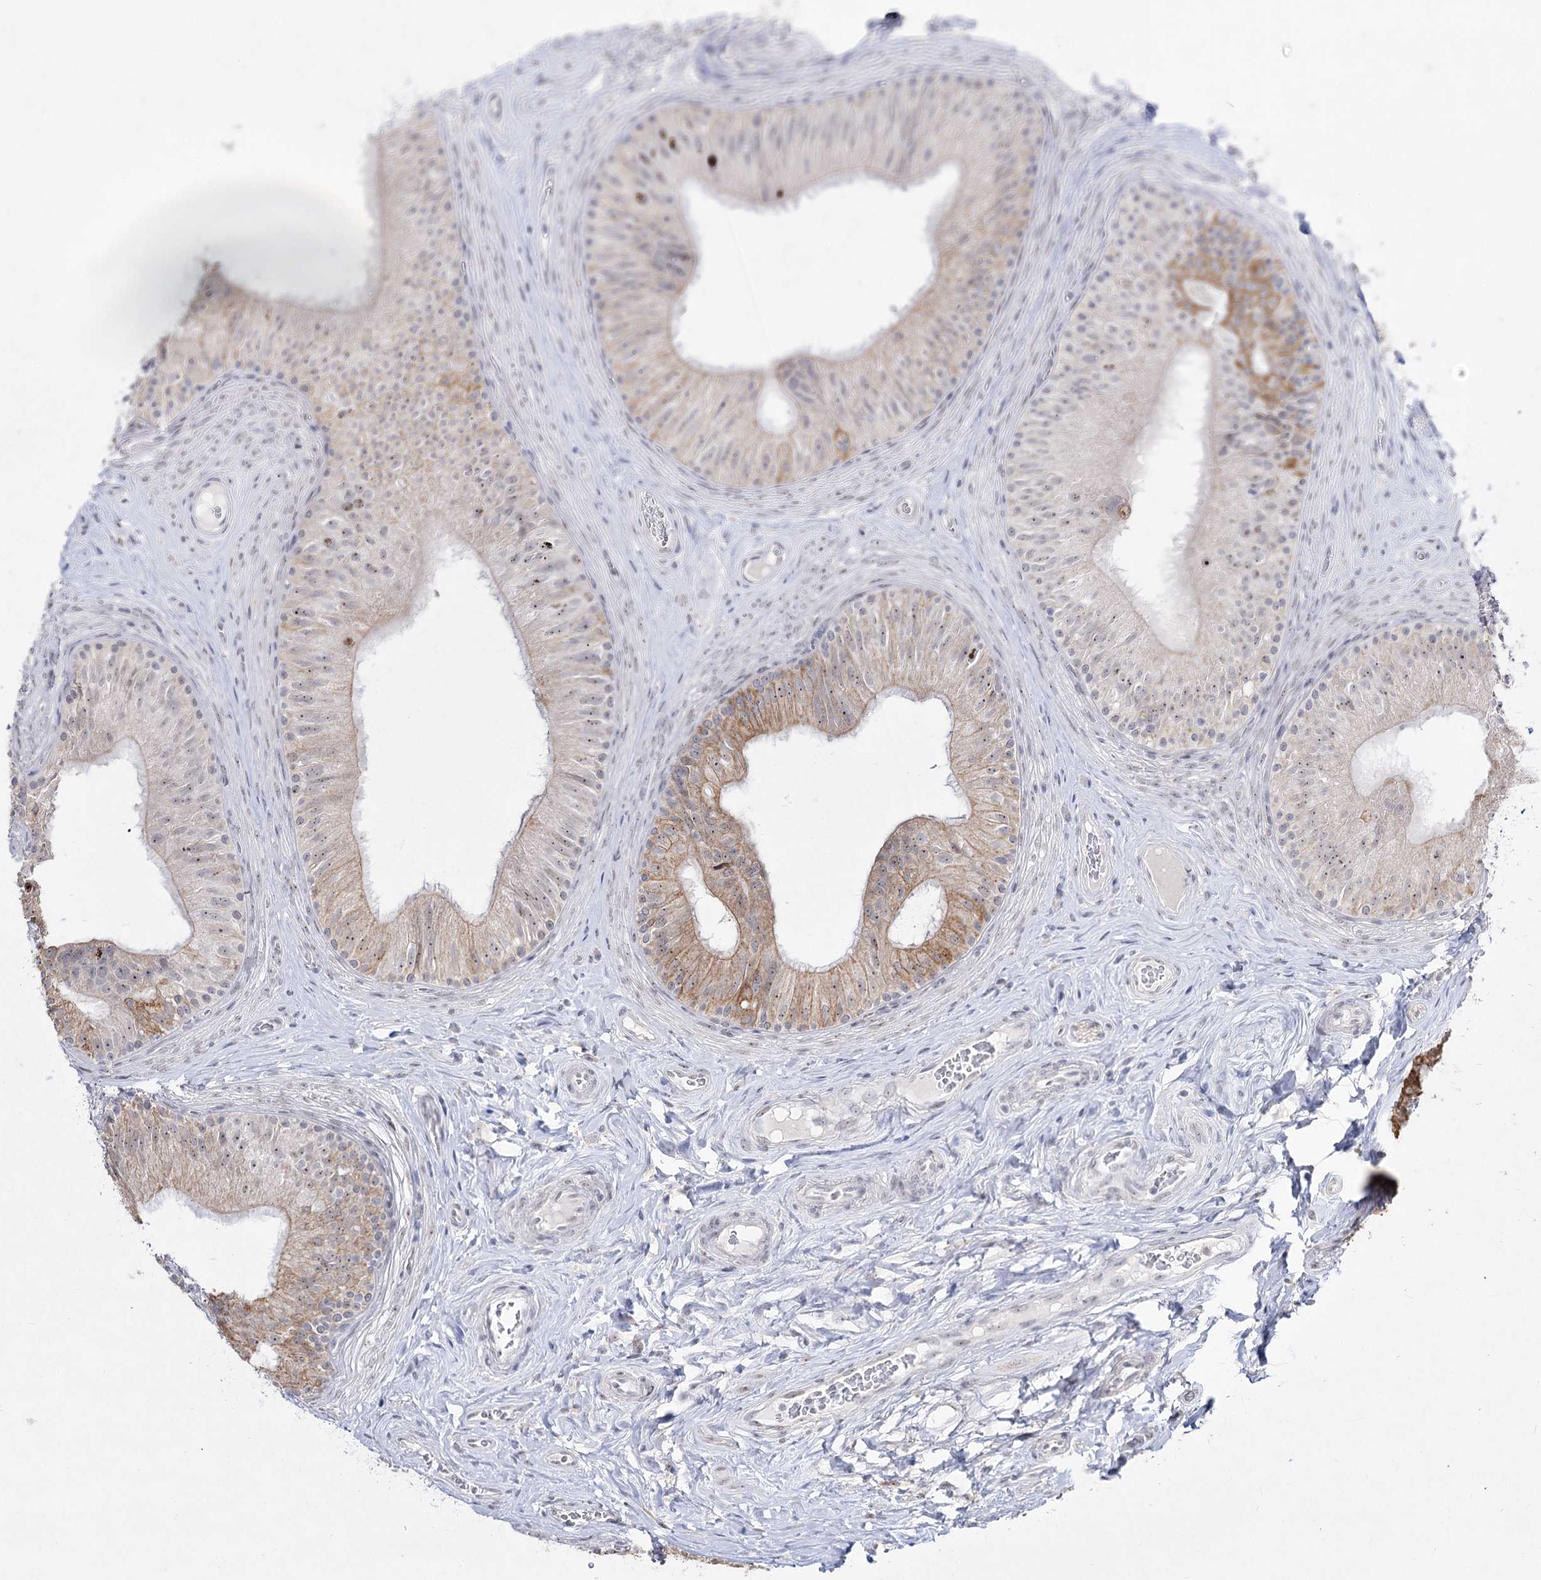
{"staining": {"intensity": "weak", "quantity": "25%-75%", "location": "cytoplasmic/membranous,nuclear"}, "tissue": "epididymis", "cell_type": "Glandular cells", "image_type": "normal", "snomed": [{"axis": "morphology", "description": "Normal tissue, NOS"}, {"axis": "topography", "description": "Epididymis"}], "caption": "High-magnification brightfield microscopy of unremarkable epididymis stained with DAB (brown) and counterstained with hematoxylin (blue). glandular cells exhibit weak cytoplasmic/membranous,nuclear expression is appreciated in about25%-75% of cells.", "gene": "DDX50", "patient": {"sex": "male", "age": 46}}